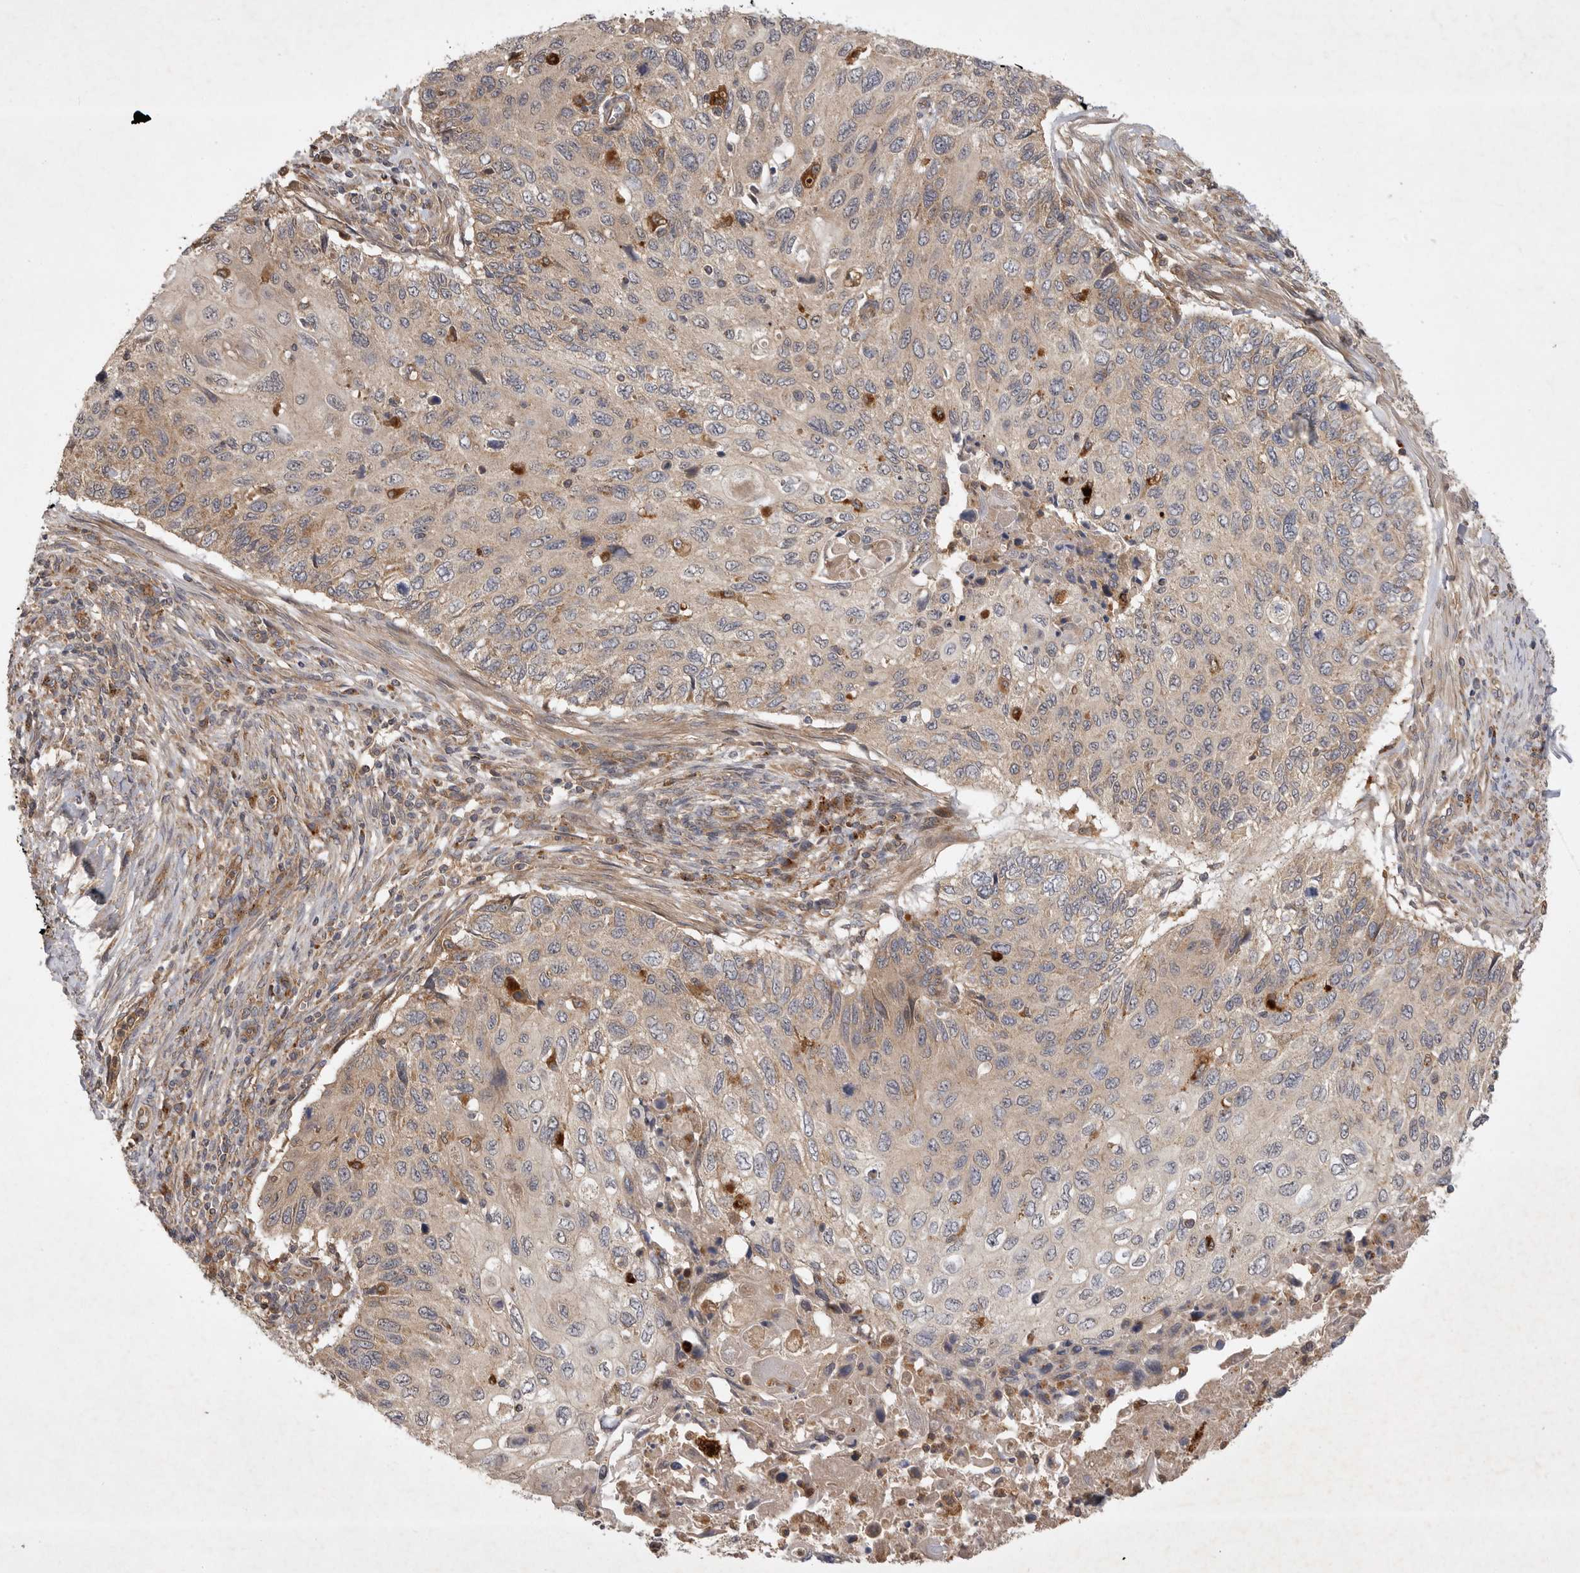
{"staining": {"intensity": "weak", "quantity": "25%-75%", "location": "cytoplasmic/membranous"}, "tissue": "cervical cancer", "cell_type": "Tumor cells", "image_type": "cancer", "snomed": [{"axis": "morphology", "description": "Squamous cell carcinoma, NOS"}, {"axis": "topography", "description": "Cervix"}], "caption": "IHC of cervical squamous cell carcinoma reveals low levels of weak cytoplasmic/membranous positivity in about 25%-75% of tumor cells.", "gene": "ZNF232", "patient": {"sex": "female", "age": 70}}